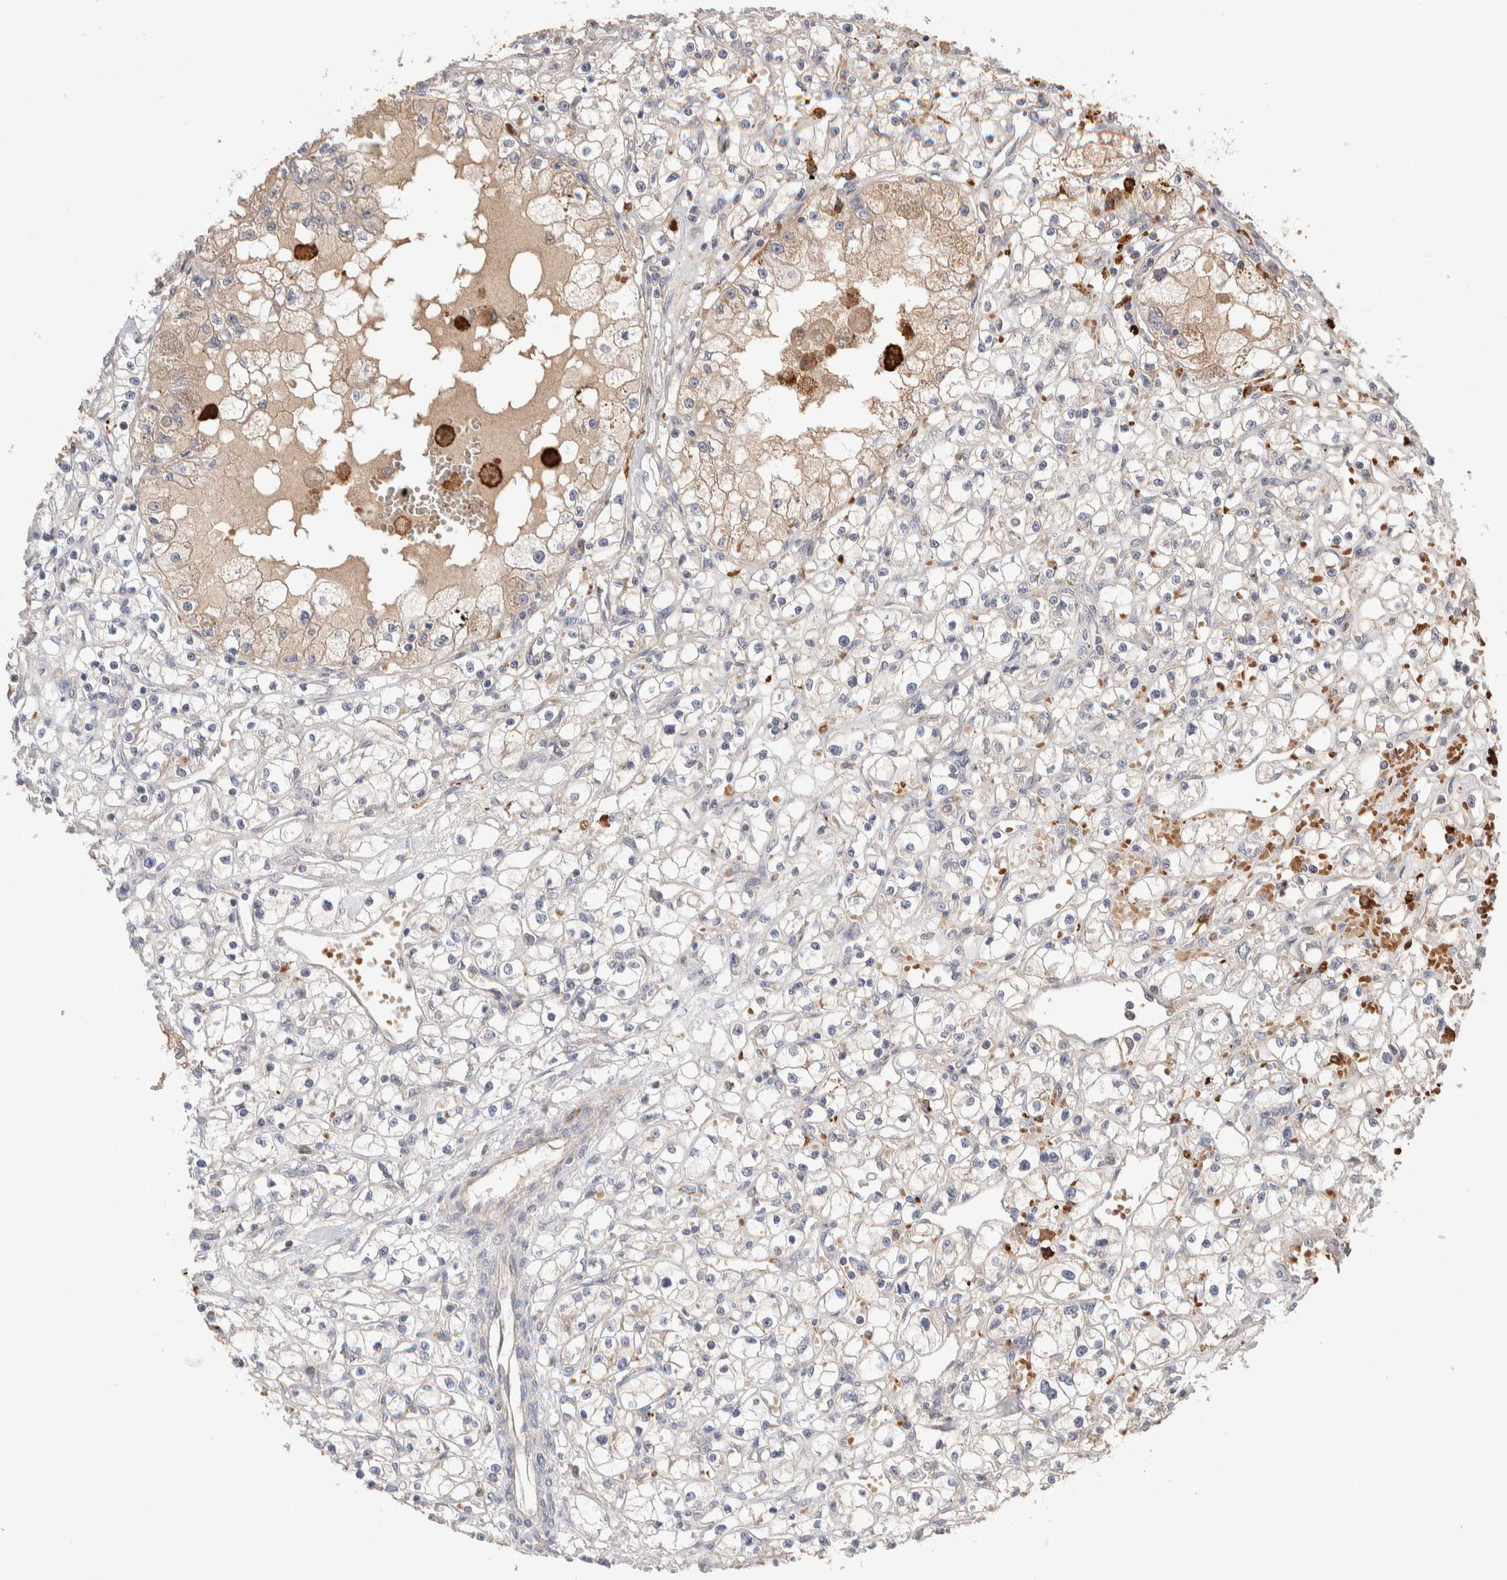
{"staining": {"intensity": "weak", "quantity": "<25%", "location": "cytoplasmic/membranous"}, "tissue": "renal cancer", "cell_type": "Tumor cells", "image_type": "cancer", "snomed": [{"axis": "morphology", "description": "Adenocarcinoma, NOS"}, {"axis": "topography", "description": "Kidney"}], "caption": "Renal adenocarcinoma stained for a protein using IHC demonstrates no expression tumor cells.", "gene": "WDR91", "patient": {"sex": "male", "age": 56}}